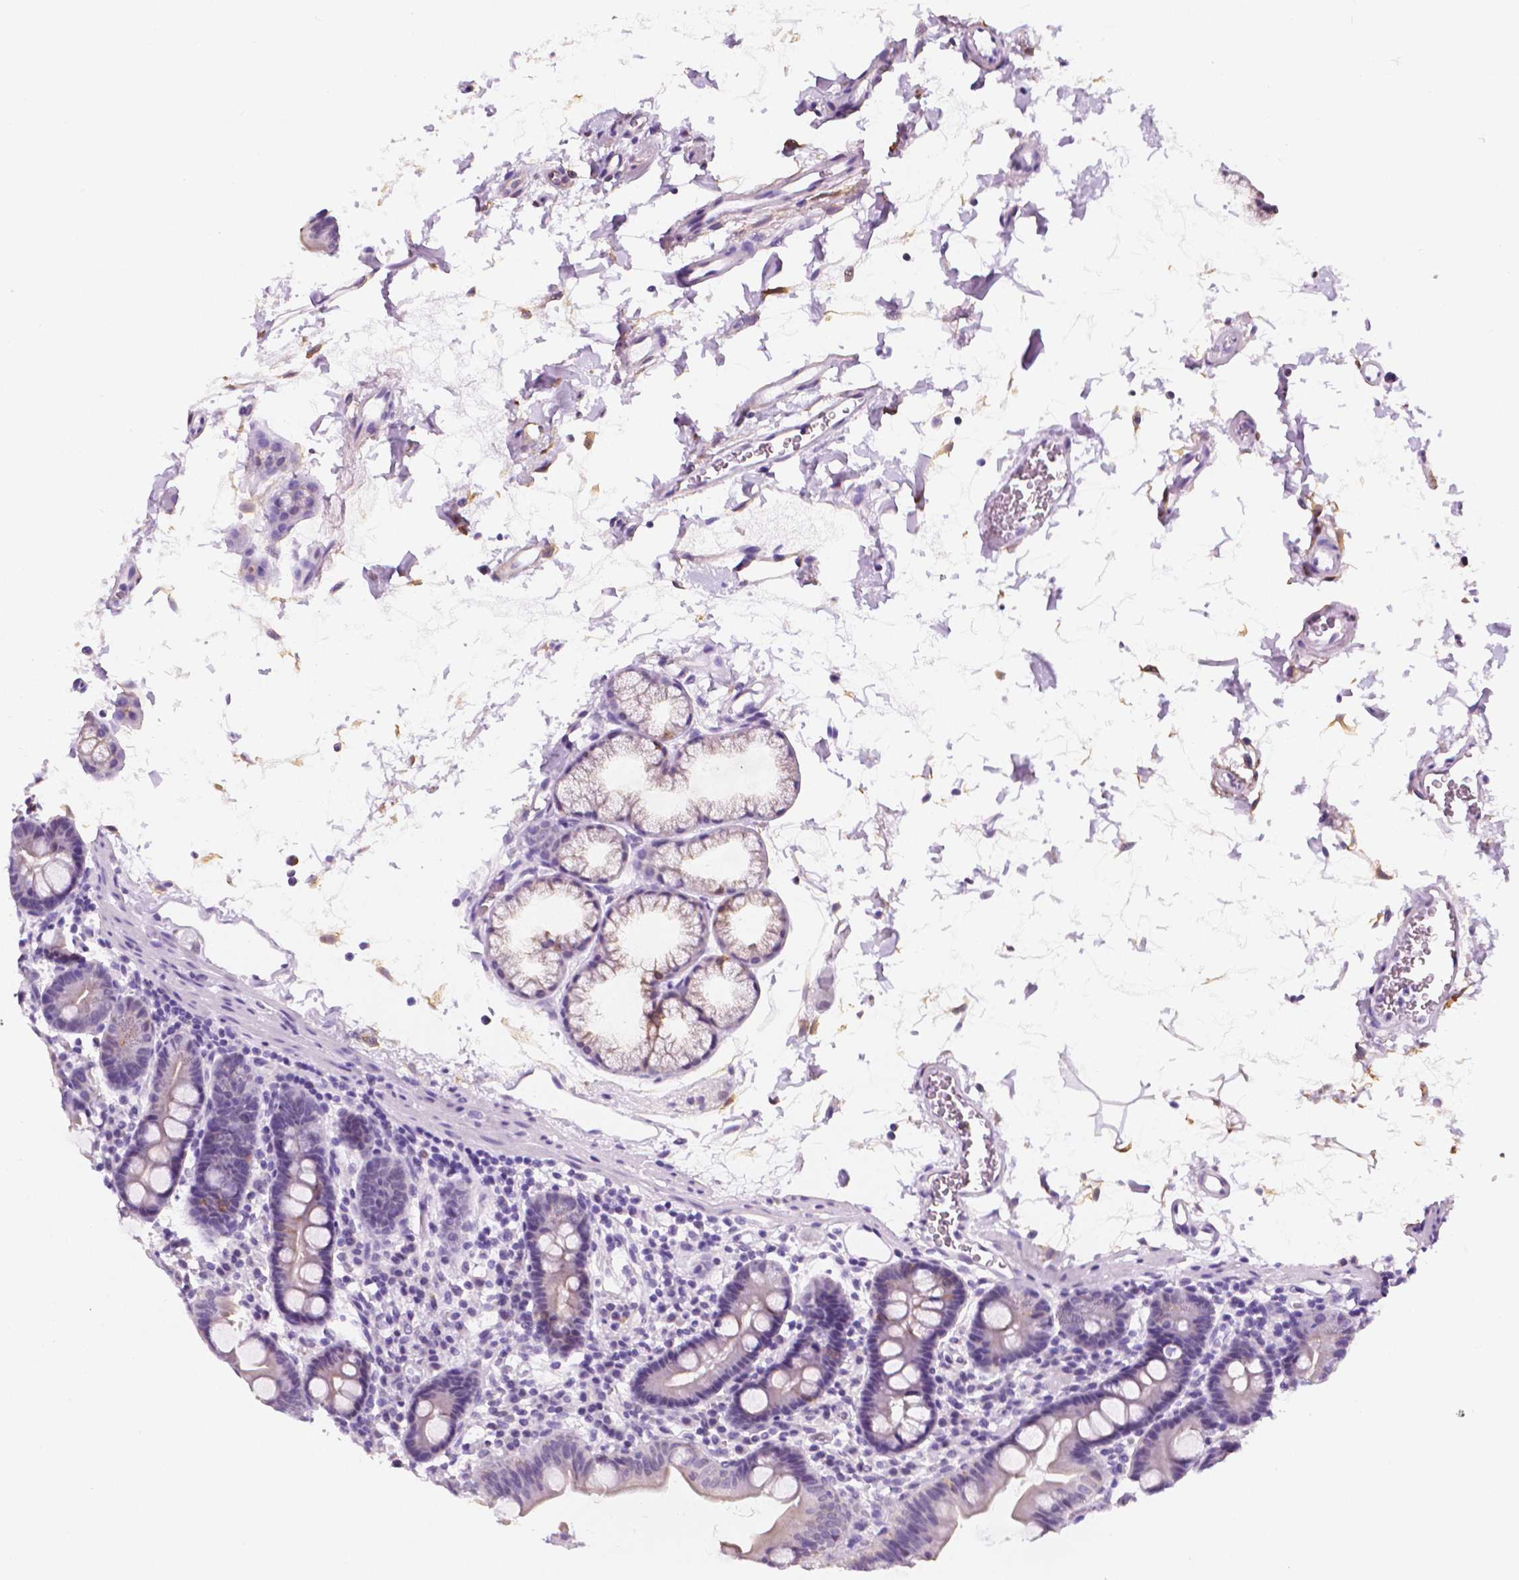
{"staining": {"intensity": "weak", "quantity": "<25%", "location": "cytoplasmic/membranous"}, "tissue": "duodenum", "cell_type": "Glandular cells", "image_type": "normal", "snomed": [{"axis": "morphology", "description": "Normal tissue, NOS"}, {"axis": "topography", "description": "Pancreas"}, {"axis": "topography", "description": "Duodenum"}], "caption": "This image is of unremarkable duodenum stained with immunohistochemistry (IHC) to label a protein in brown with the nuclei are counter-stained blue. There is no positivity in glandular cells.", "gene": "PPL", "patient": {"sex": "male", "age": 59}}